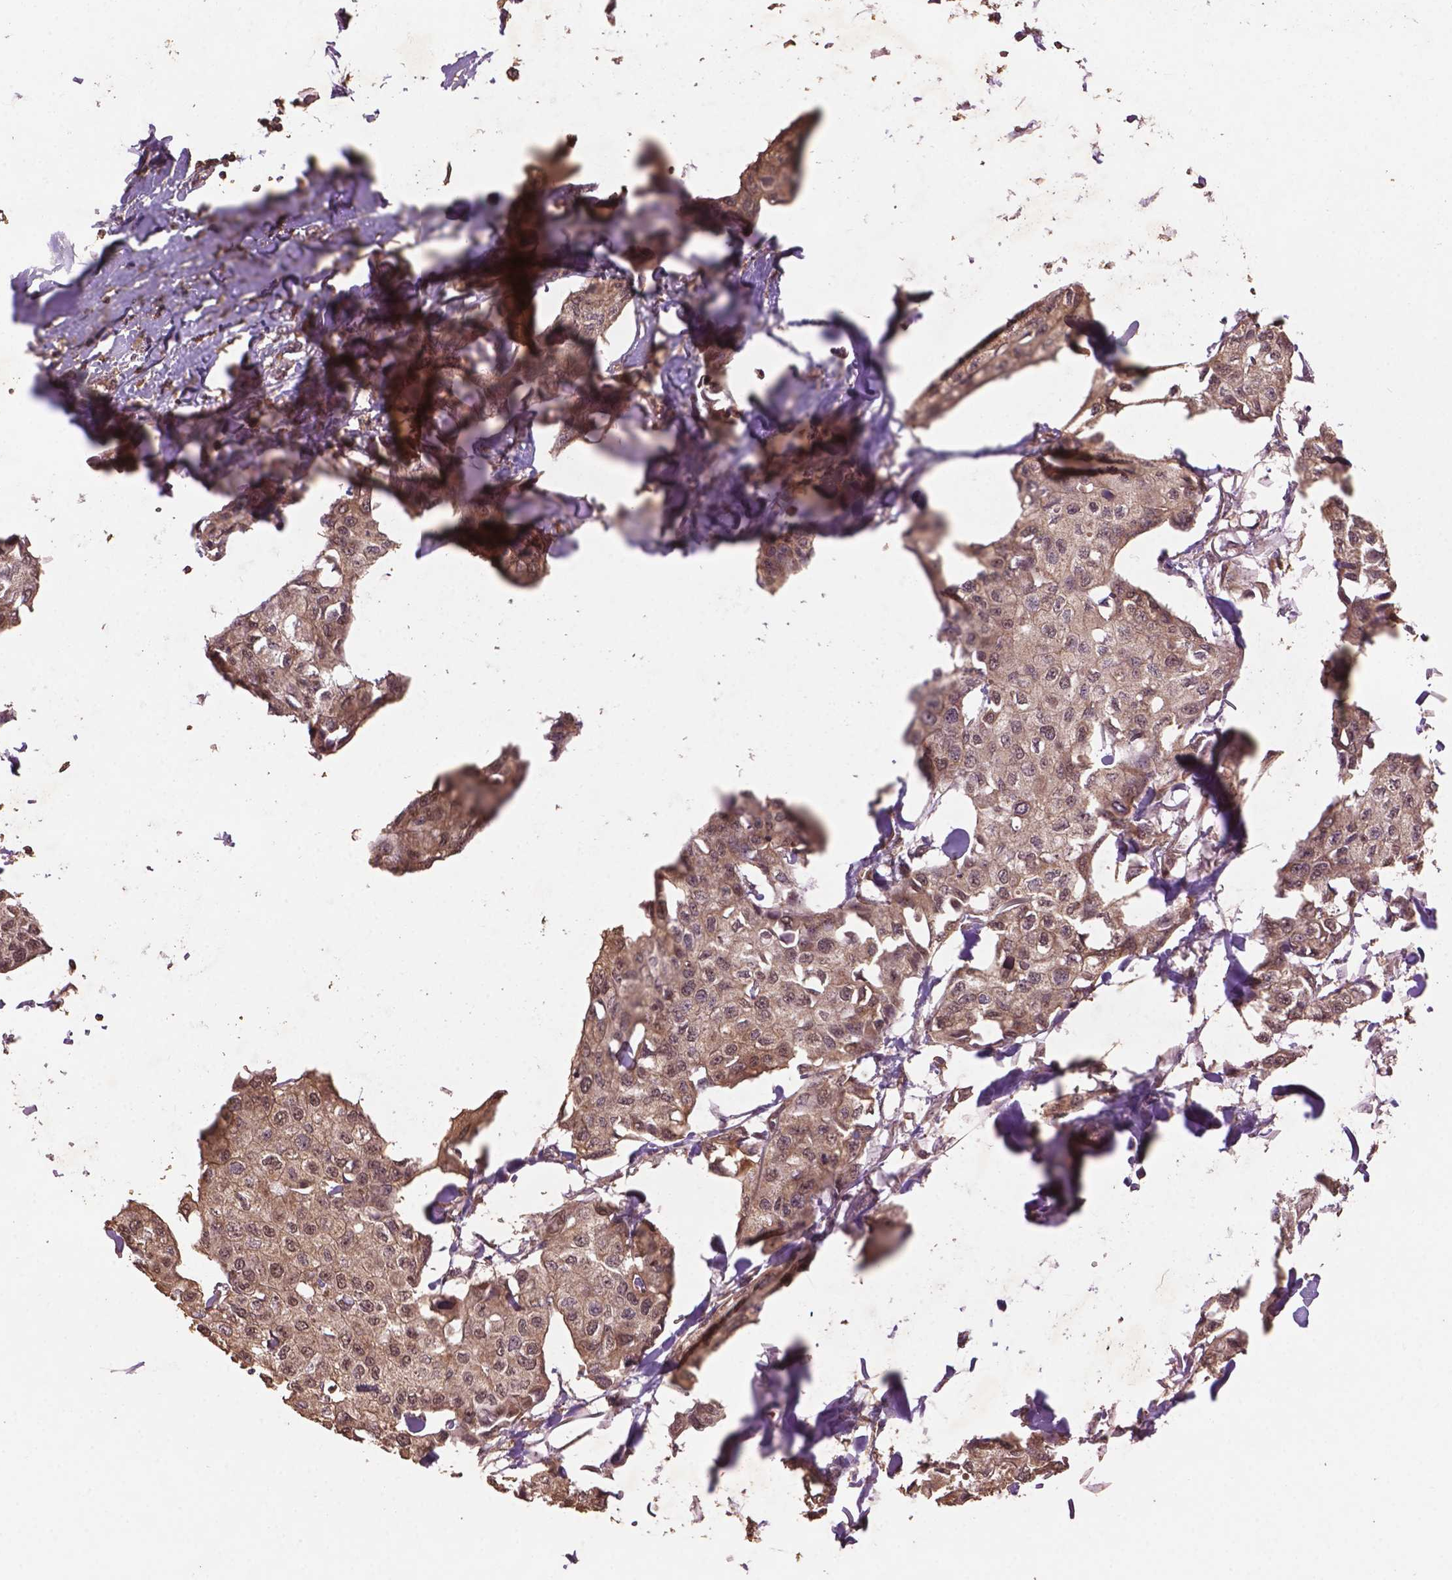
{"staining": {"intensity": "weak", "quantity": "25%-75%", "location": "cytoplasmic/membranous"}, "tissue": "breast cancer", "cell_type": "Tumor cells", "image_type": "cancer", "snomed": [{"axis": "morphology", "description": "Duct carcinoma"}, {"axis": "topography", "description": "Breast"}], "caption": "The photomicrograph shows immunohistochemical staining of breast cancer. There is weak cytoplasmic/membranous positivity is identified in approximately 25%-75% of tumor cells.", "gene": "BABAM1", "patient": {"sex": "female", "age": 80}}